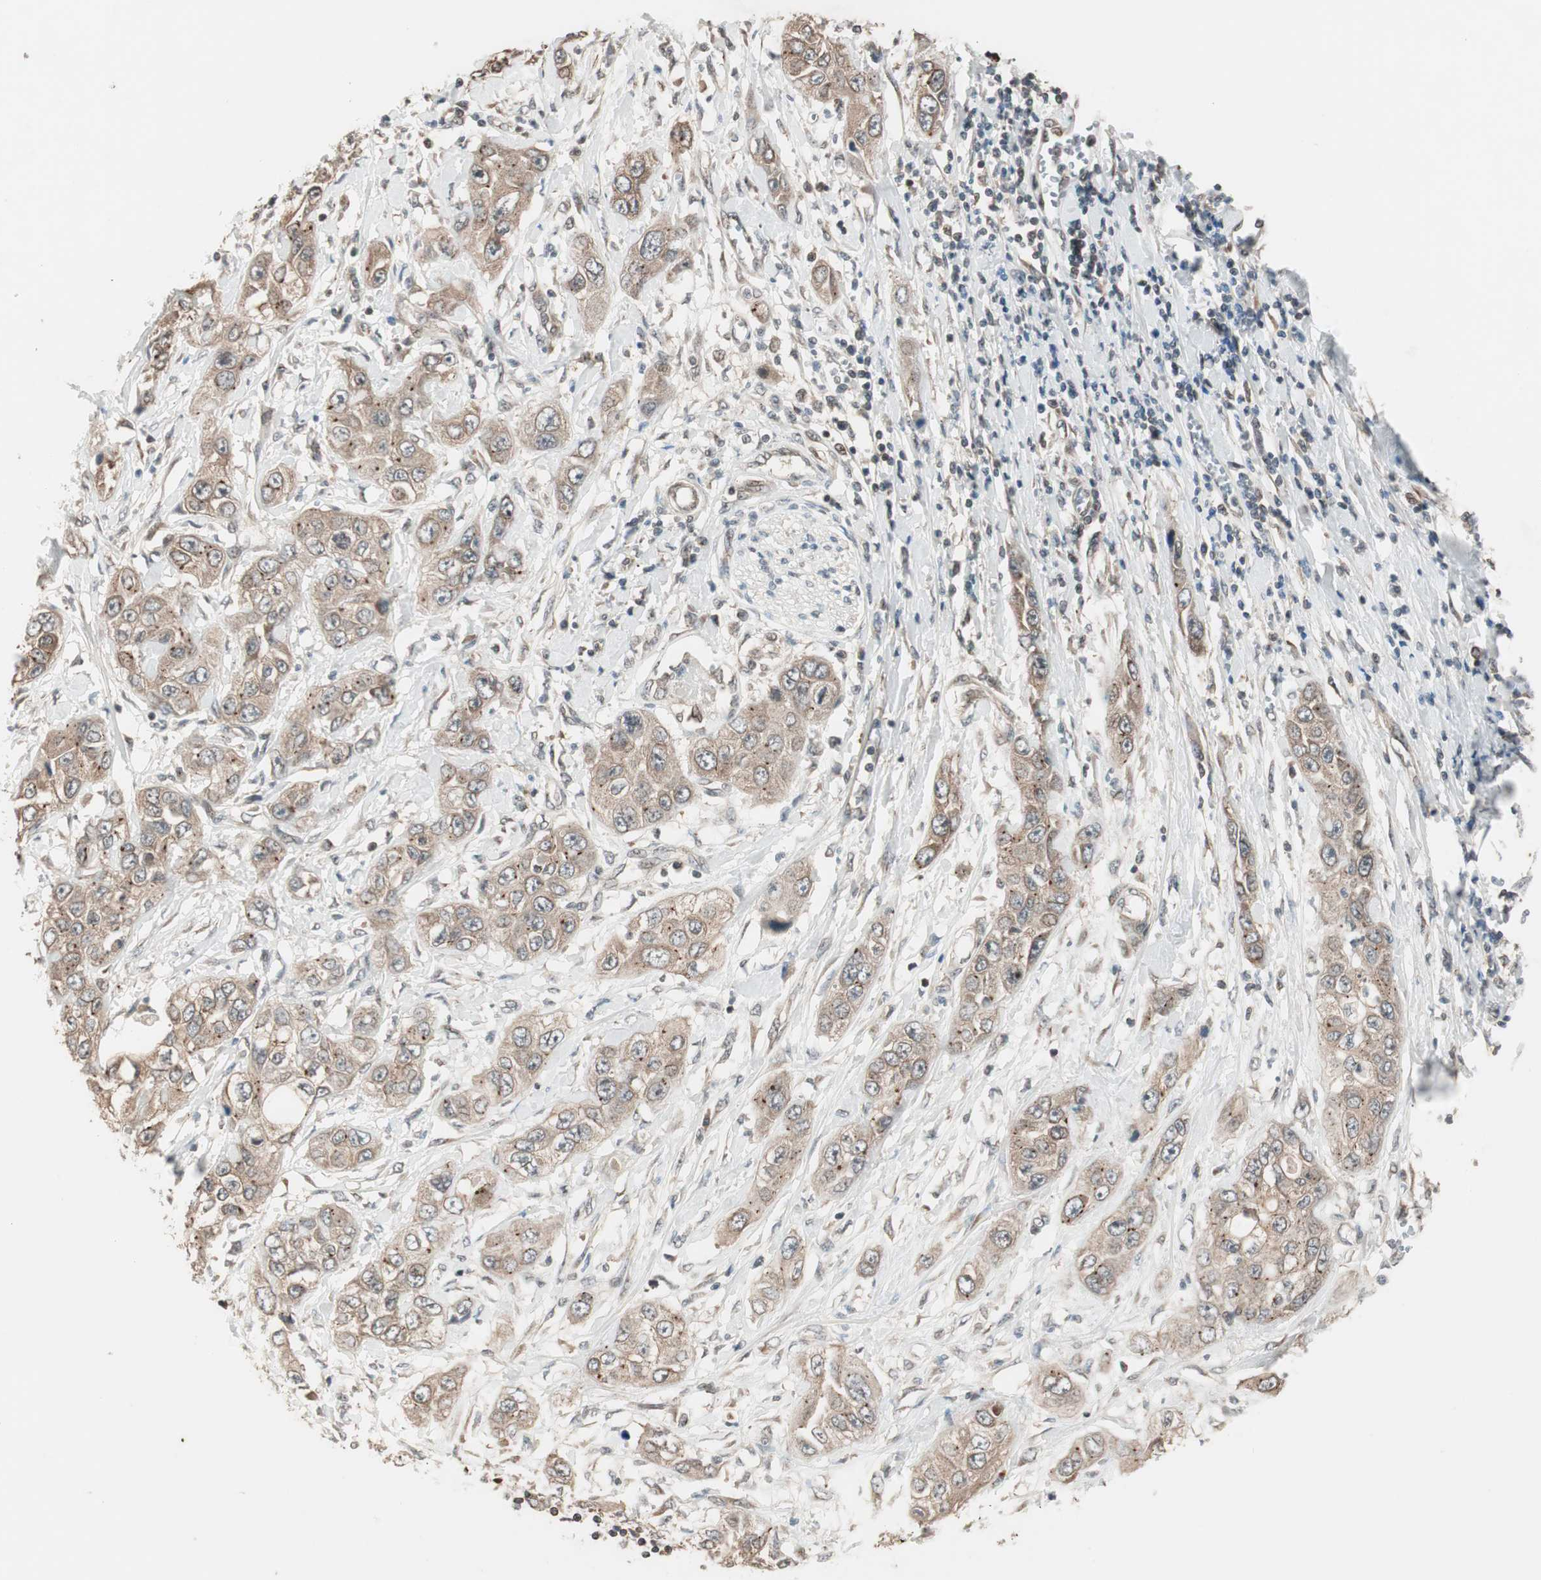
{"staining": {"intensity": "weak", "quantity": ">75%", "location": "cytoplasmic/membranous"}, "tissue": "pancreatic cancer", "cell_type": "Tumor cells", "image_type": "cancer", "snomed": [{"axis": "morphology", "description": "Adenocarcinoma, NOS"}, {"axis": "topography", "description": "Pancreas"}], "caption": "The micrograph displays a brown stain indicating the presence of a protein in the cytoplasmic/membranous of tumor cells in adenocarcinoma (pancreatic).", "gene": "FBXO5", "patient": {"sex": "female", "age": 70}}